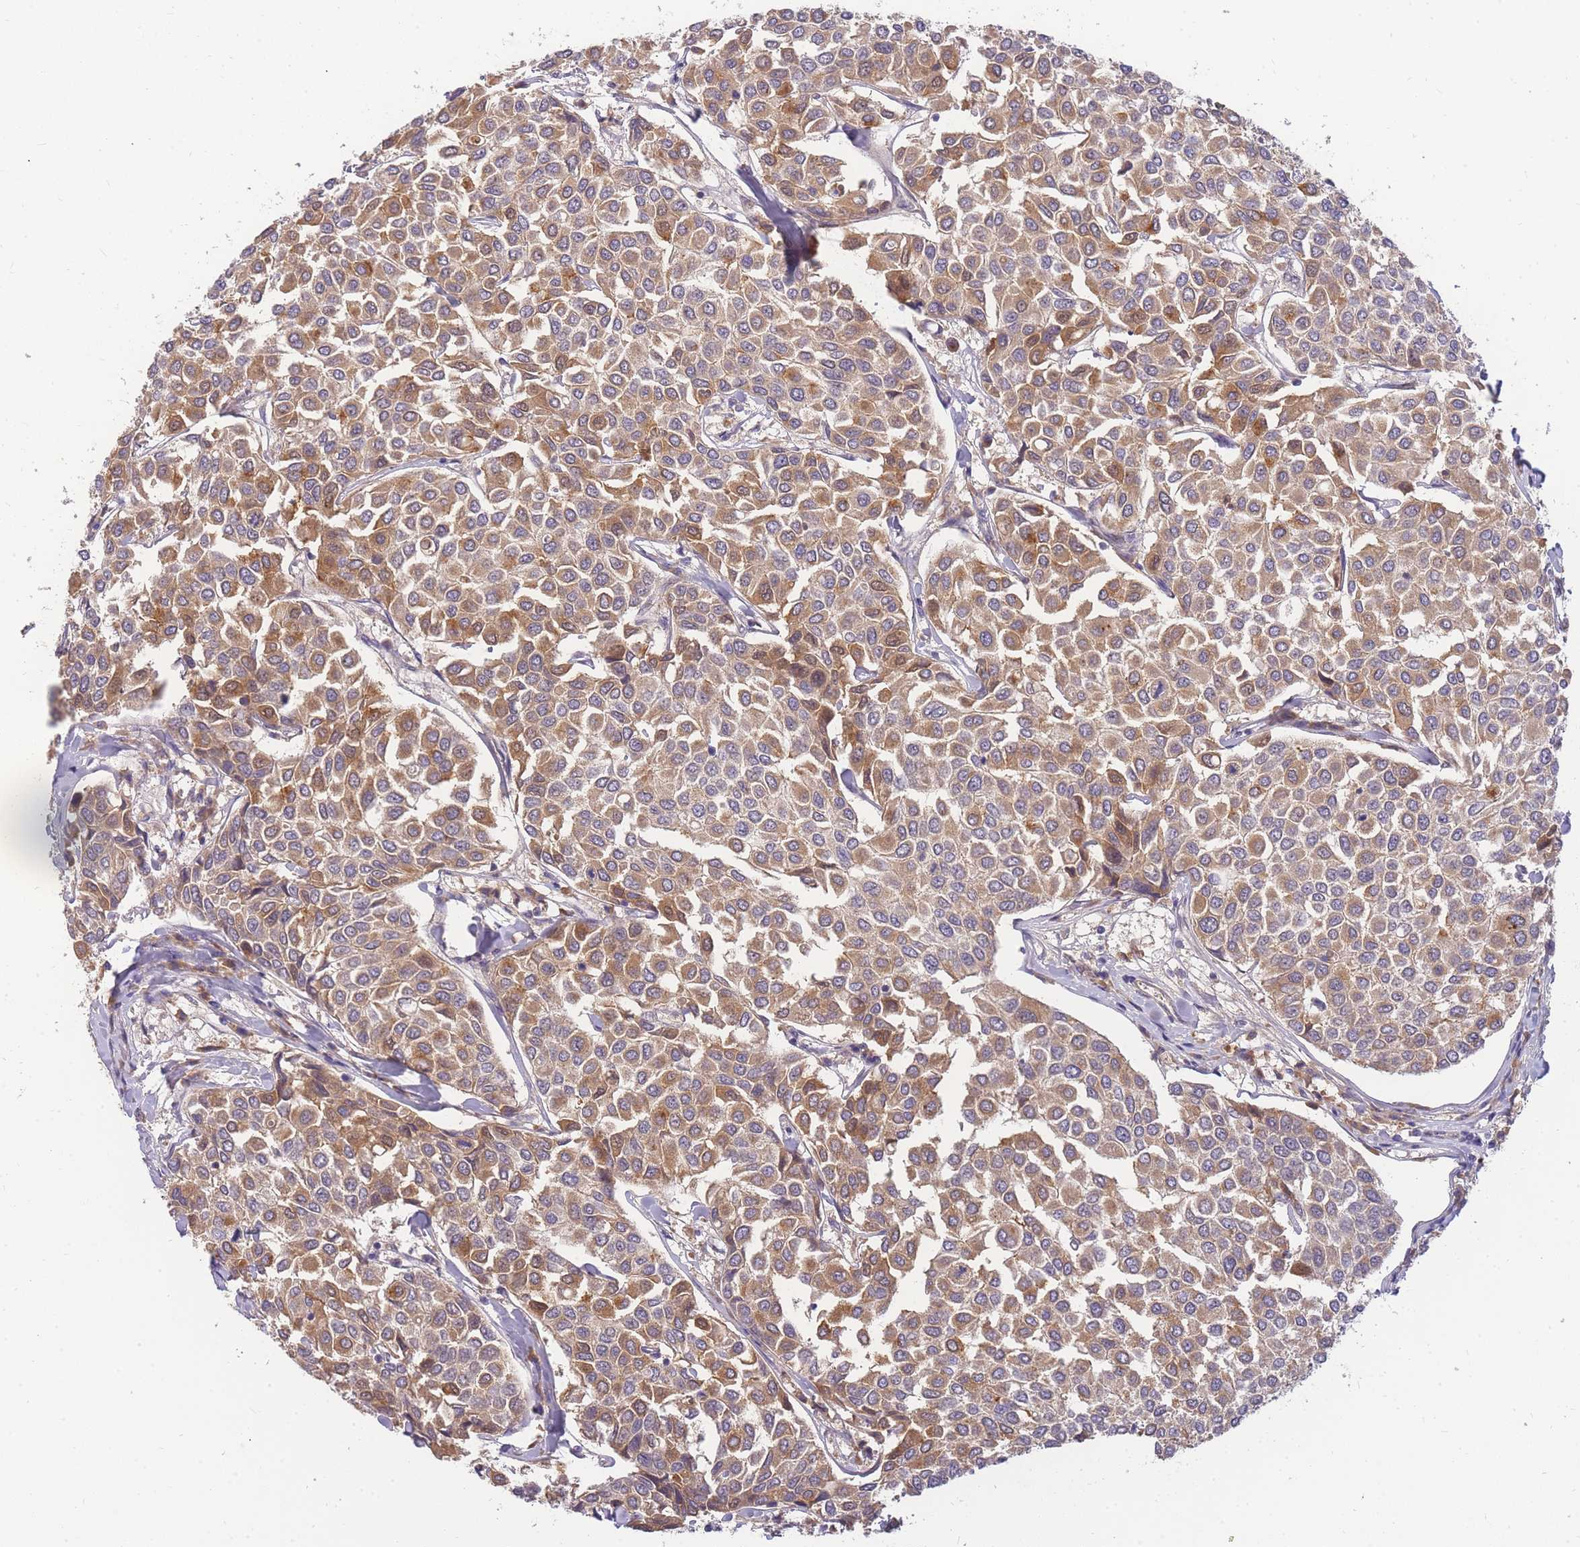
{"staining": {"intensity": "moderate", "quantity": ">75%", "location": "cytoplasmic/membranous"}, "tissue": "breast cancer", "cell_type": "Tumor cells", "image_type": "cancer", "snomed": [{"axis": "morphology", "description": "Duct carcinoma"}, {"axis": "topography", "description": "Breast"}], "caption": "Protein analysis of breast invasive ductal carcinoma tissue demonstrates moderate cytoplasmic/membranous expression in approximately >75% of tumor cells.", "gene": "ZNF577", "patient": {"sex": "female", "age": 55}}